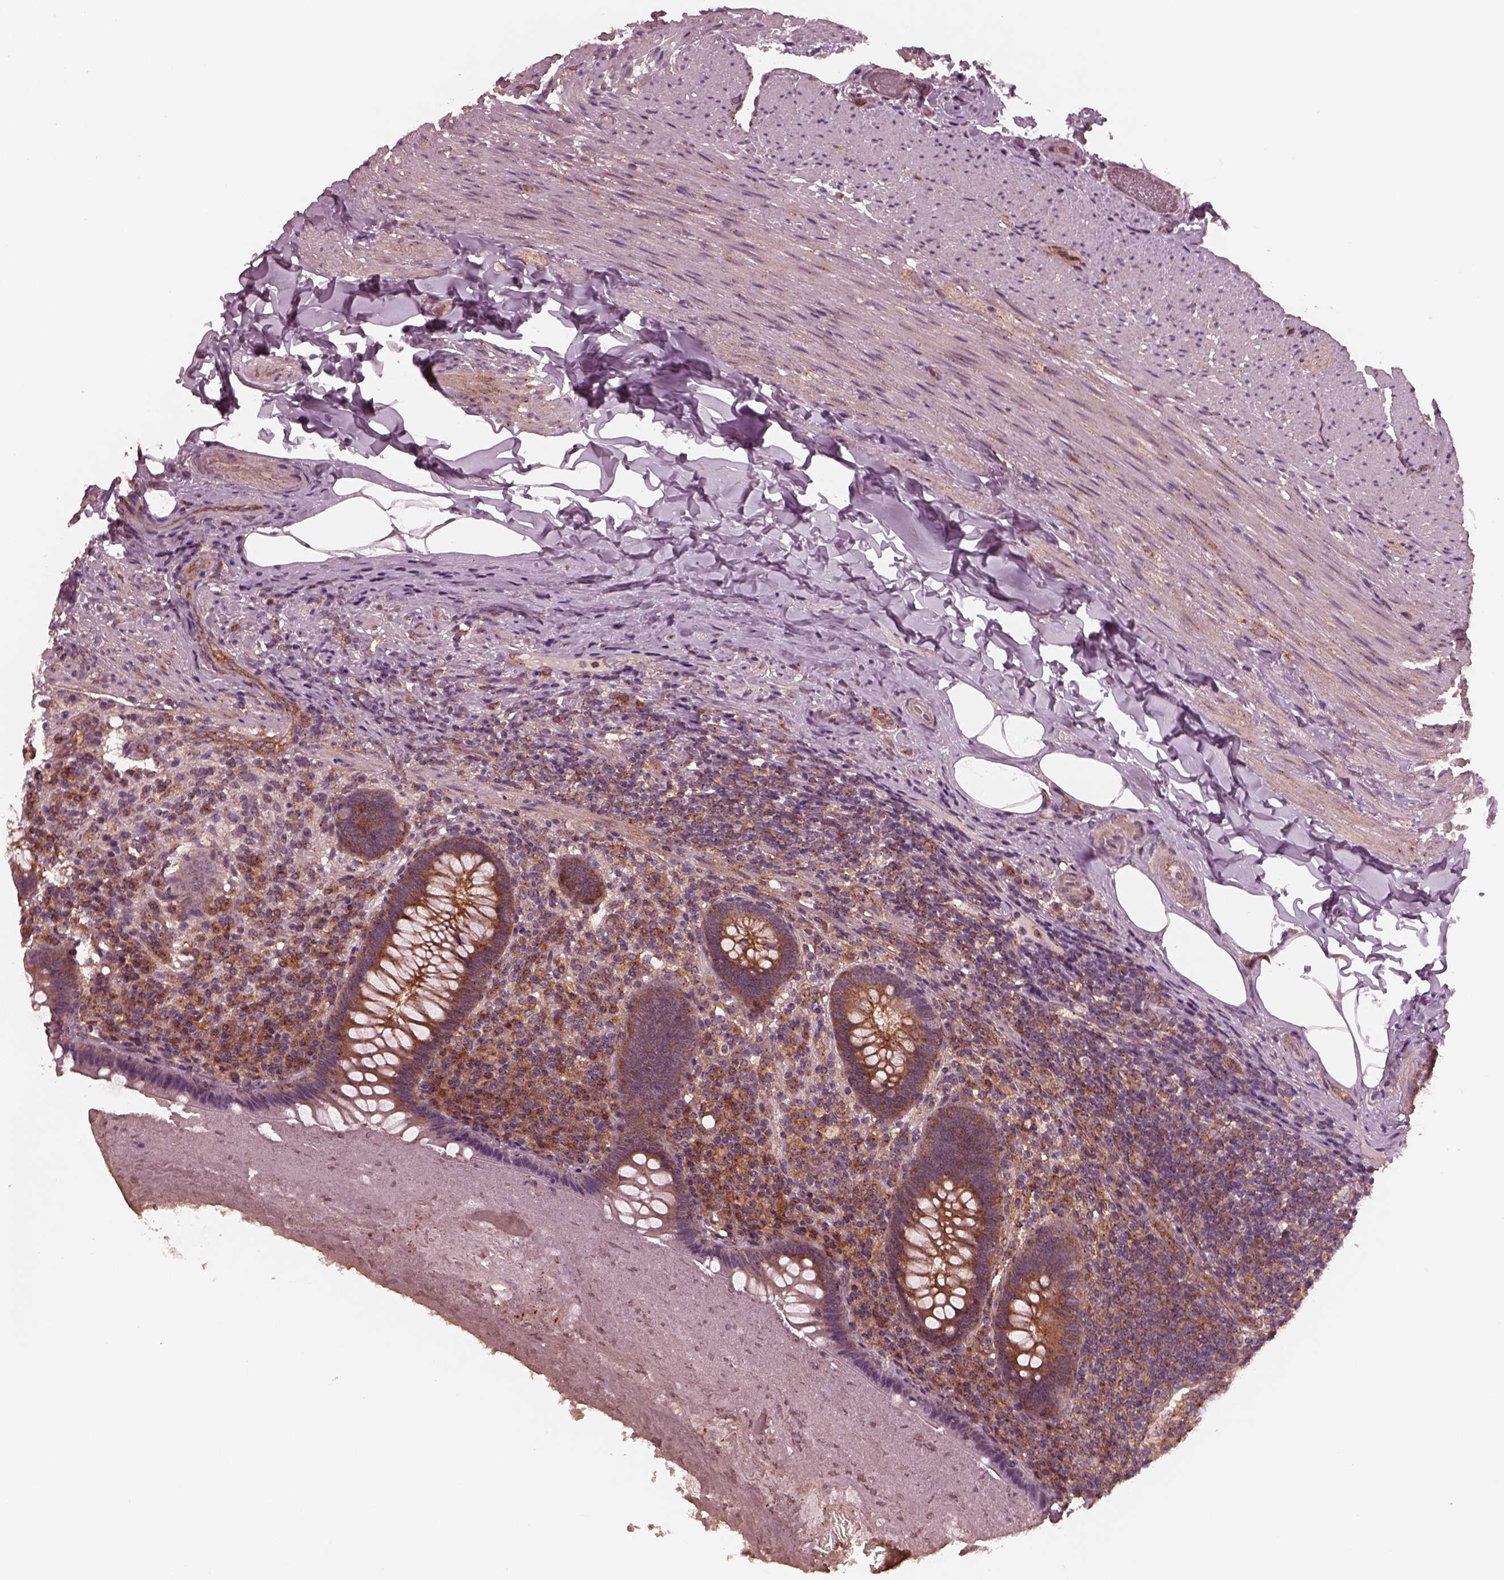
{"staining": {"intensity": "moderate", "quantity": ">75%", "location": "cytoplasmic/membranous"}, "tissue": "appendix", "cell_type": "Glandular cells", "image_type": "normal", "snomed": [{"axis": "morphology", "description": "Normal tissue, NOS"}, {"axis": "topography", "description": "Appendix"}], "caption": "Unremarkable appendix demonstrates moderate cytoplasmic/membranous expression in approximately >75% of glandular cells, visualized by immunohistochemistry.", "gene": "TUBG1", "patient": {"sex": "male", "age": 47}}